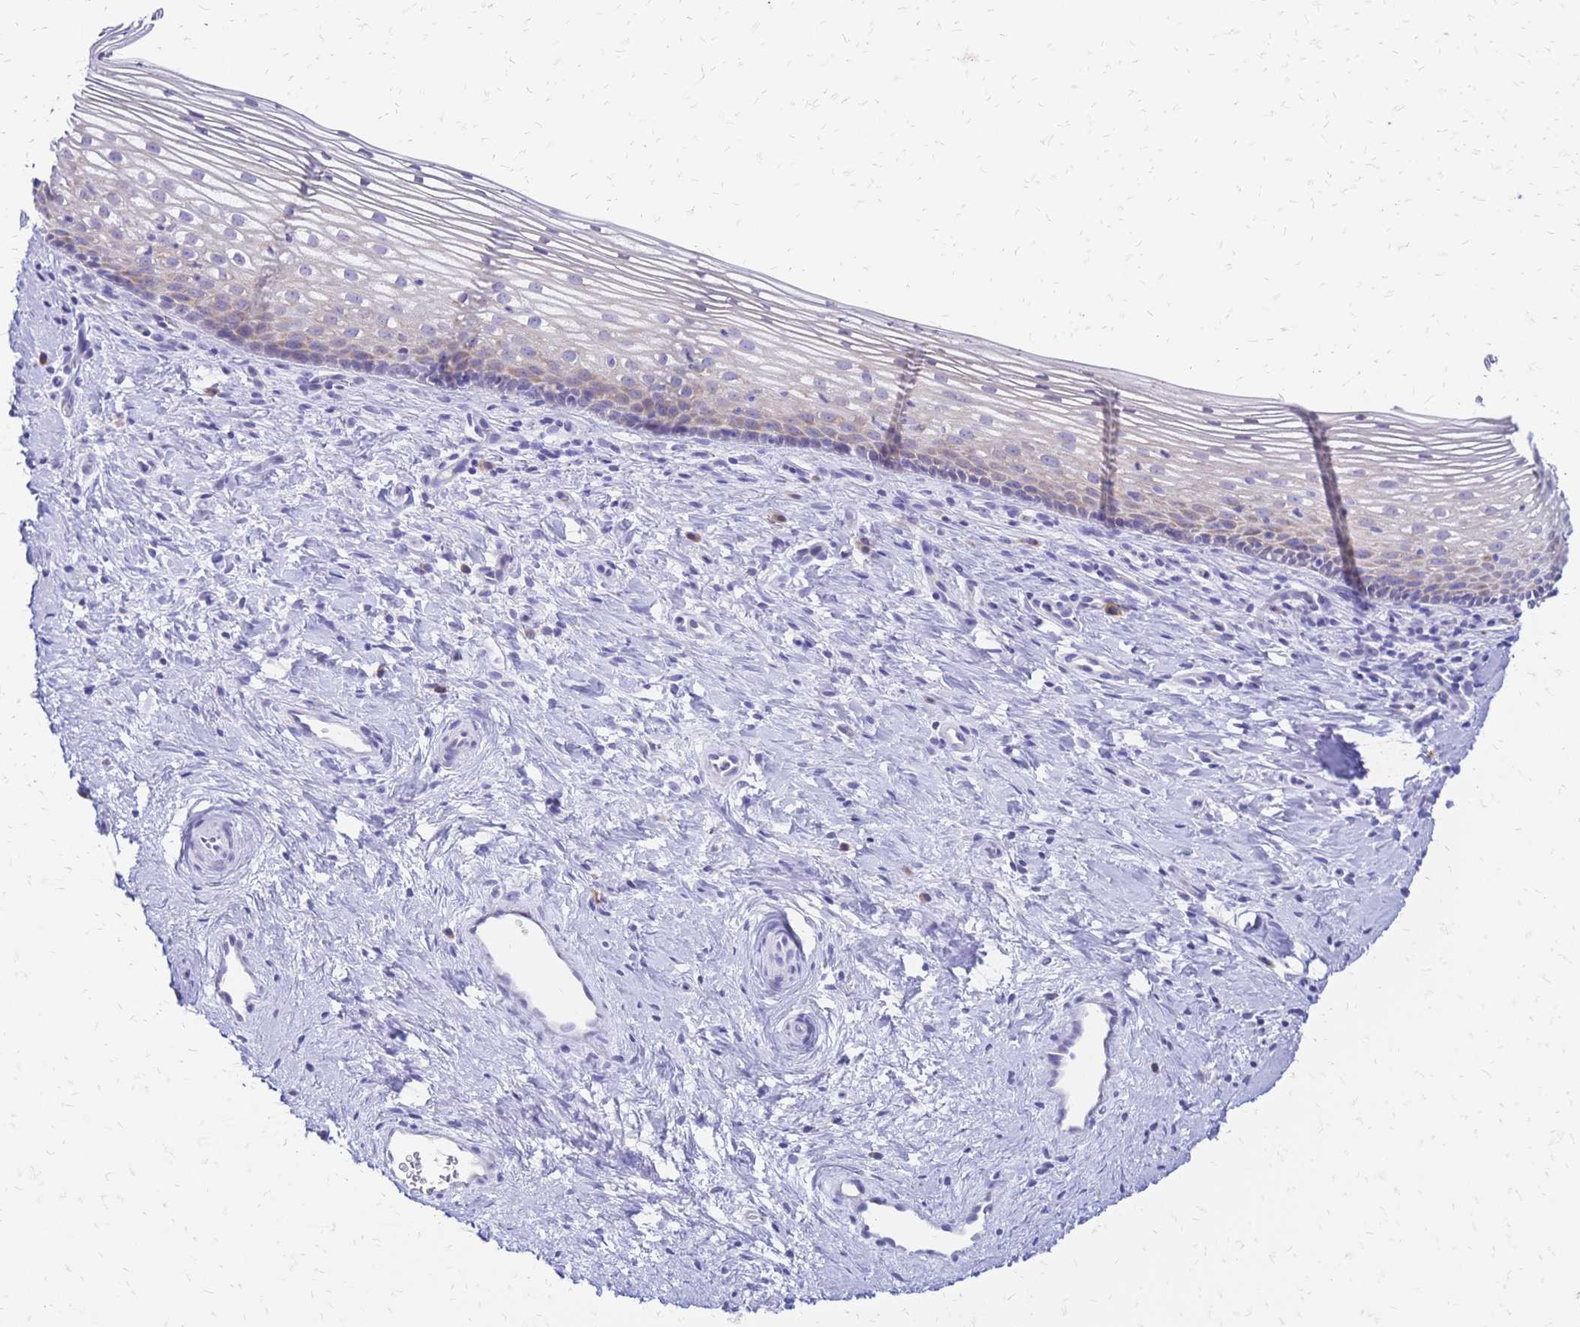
{"staining": {"intensity": "negative", "quantity": "none", "location": "none"}, "tissue": "vagina", "cell_type": "Squamous epithelial cells", "image_type": "normal", "snomed": [{"axis": "morphology", "description": "Normal tissue, NOS"}, {"axis": "topography", "description": "Vagina"}], "caption": "Immunohistochemistry histopathology image of benign human vagina stained for a protein (brown), which exhibits no staining in squamous epithelial cells.", "gene": "GRB7", "patient": {"sex": "female", "age": 51}}